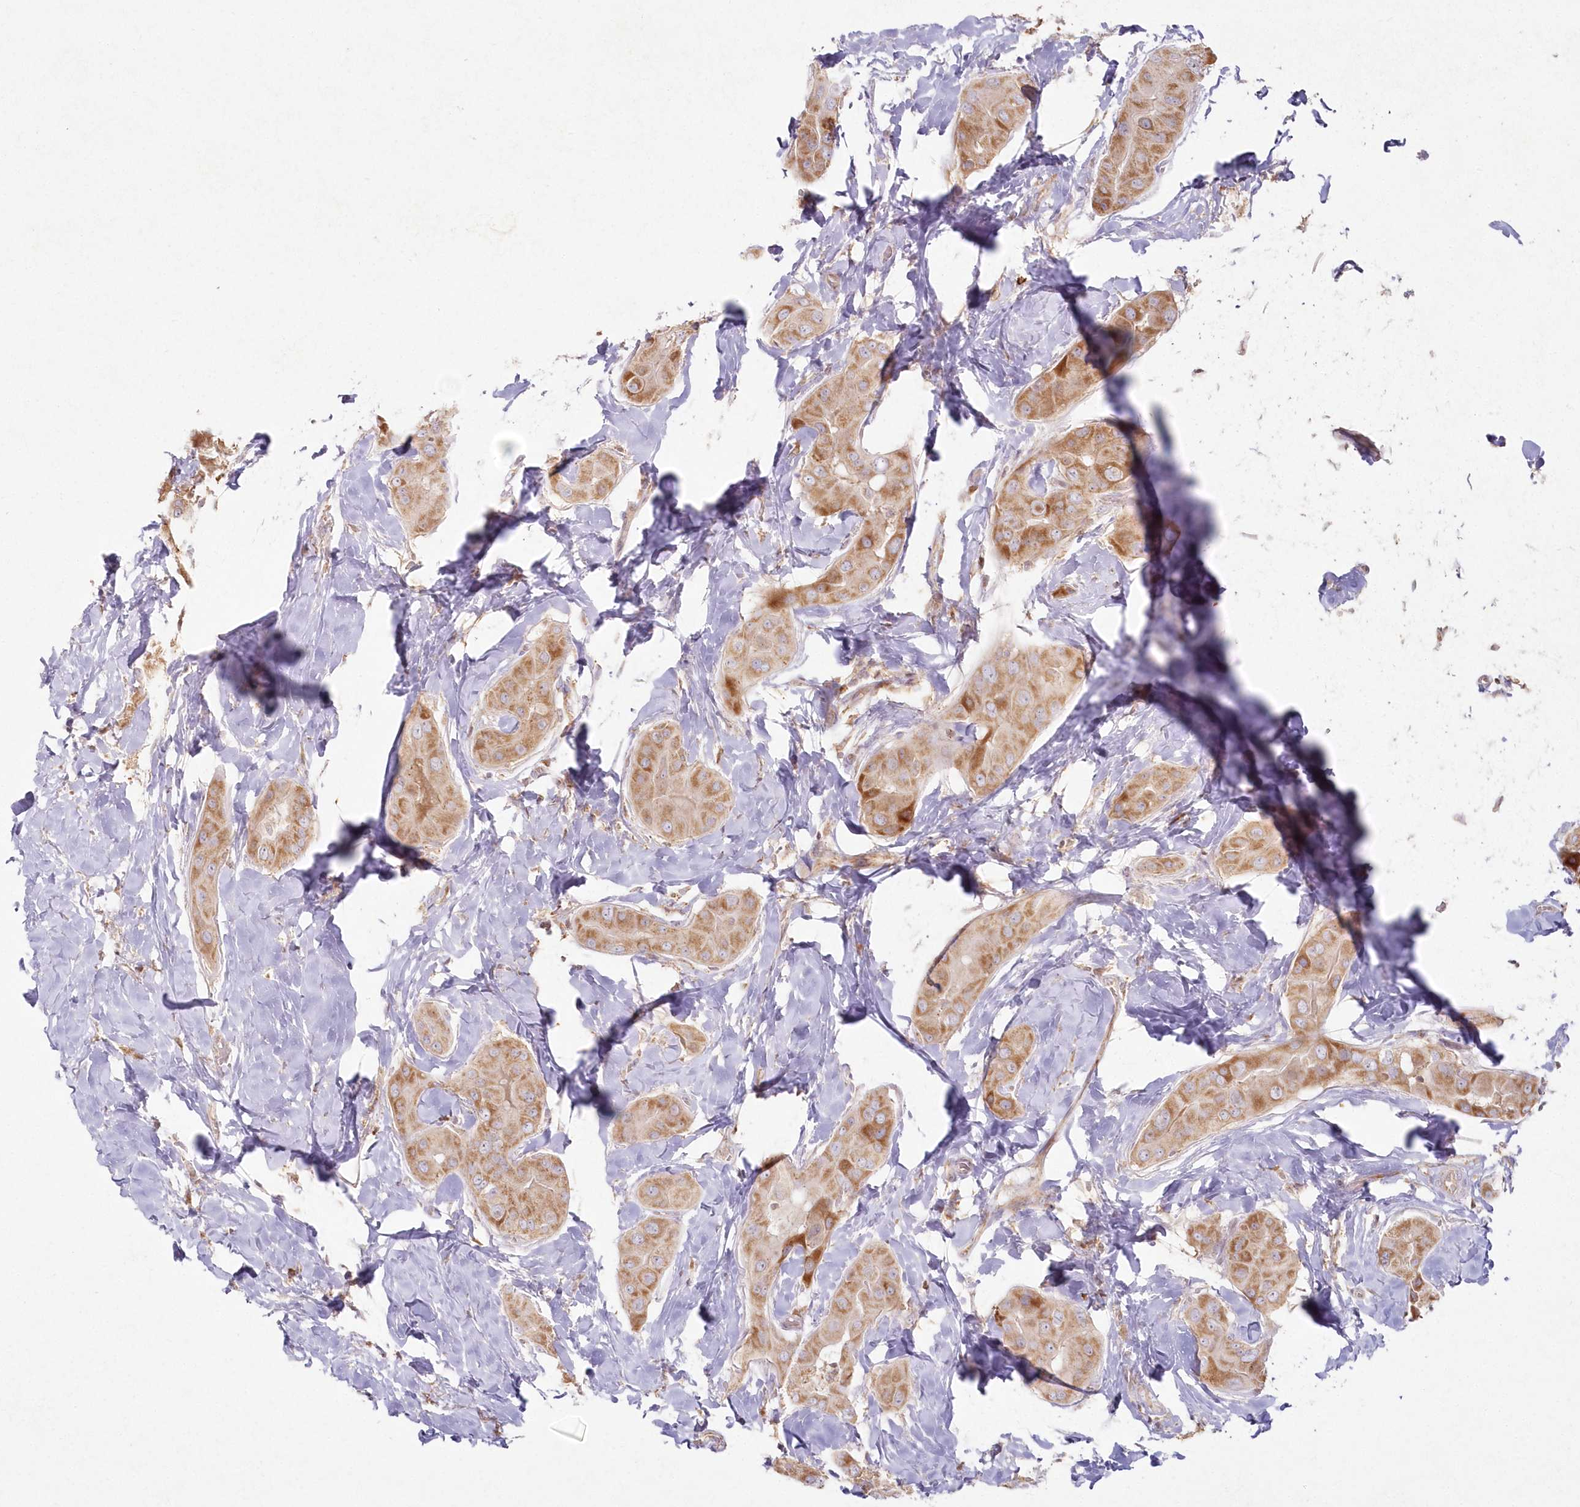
{"staining": {"intensity": "moderate", "quantity": ">75%", "location": "cytoplasmic/membranous"}, "tissue": "thyroid cancer", "cell_type": "Tumor cells", "image_type": "cancer", "snomed": [{"axis": "morphology", "description": "Papillary adenocarcinoma, NOS"}, {"axis": "topography", "description": "Thyroid gland"}], "caption": "The micrograph exhibits a brown stain indicating the presence of a protein in the cytoplasmic/membranous of tumor cells in thyroid cancer. The staining was performed using DAB (3,3'-diaminobenzidine) to visualize the protein expression in brown, while the nuclei were stained in blue with hematoxylin (Magnification: 20x).", "gene": "ARSB", "patient": {"sex": "male", "age": 33}}